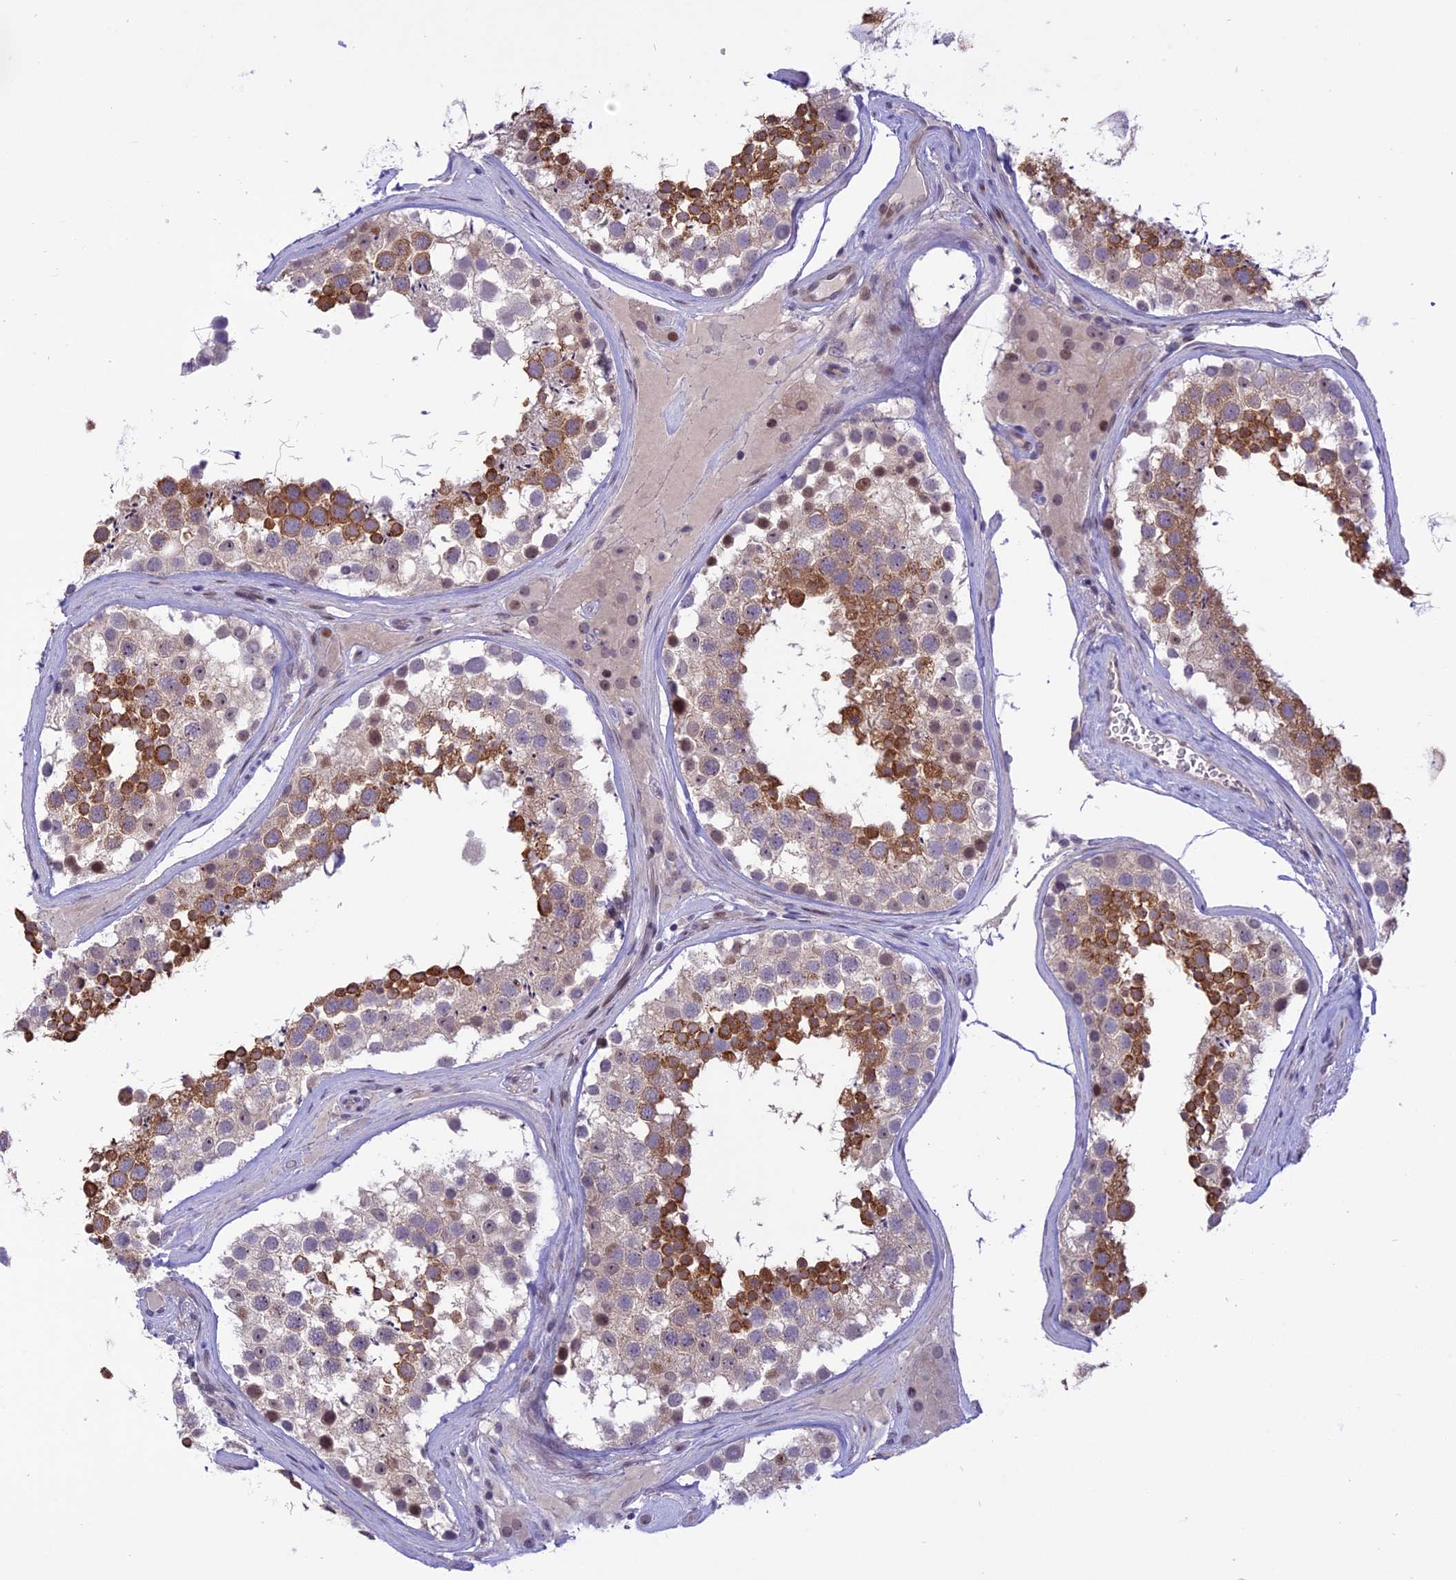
{"staining": {"intensity": "strong", "quantity": "25%-75%", "location": "cytoplasmic/membranous,nuclear"}, "tissue": "testis", "cell_type": "Cells in seminiferous ducts", "image_type": "normal", "snomed": [{"axis": "morphology", "description": "Normal tissue, NOS"}, {"axis": "topography", "description": "Testis"}], "caption": "Immunohistochemistry image of benign testis: human testis stained using IHC shows high levels of strong protein expression localized specifically in the cytoplasmic/membranous,nuclear of cells in seminiferous ducts, appearing as a cytoplasmic/membranous,nuclear brown color.", "gene": "ZNF837", "patient": {"sex": "male", "age": 46}}